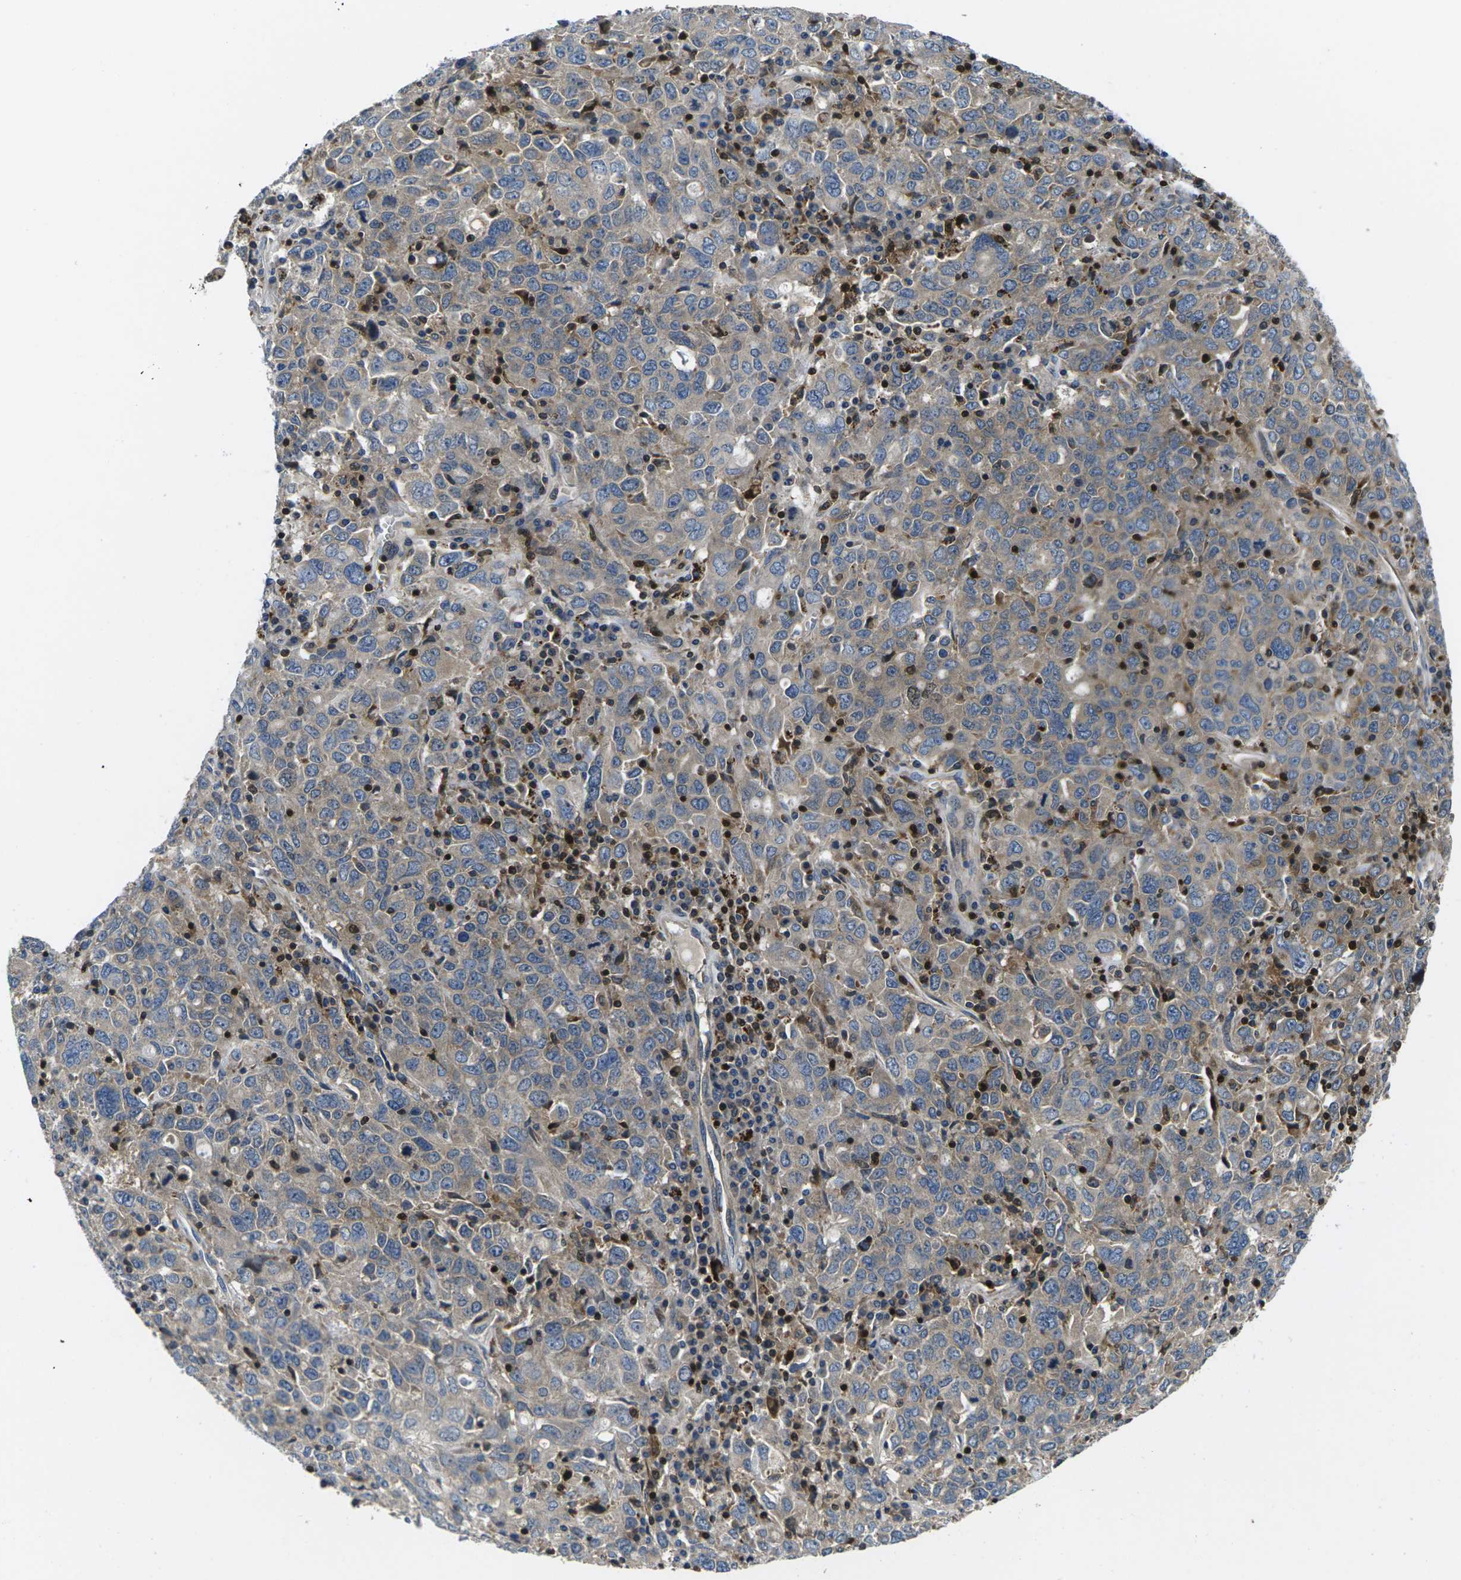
{"staining": {"intensity": "weak", "quantity": ">75%", "location": "cytoplasmic/membranous"}, "tissue": "ovarian cancer", "cell_type": "Tumor cells", "image_type": "cancer", "snomed": [{"axis": "morphology", "description": "Carcinoma, endometroid"}, {"axis": "topography", "description": "Ovary"}], "caption": "Immunohistochemical staining of human endometroid carcinoma (ovarian) shows low levels of weak cytoplasmic/membranous expression in approximately >75% of tumor cells.", "gene": "PLCE1", "patient": {"sex": "female", "age": 62}}